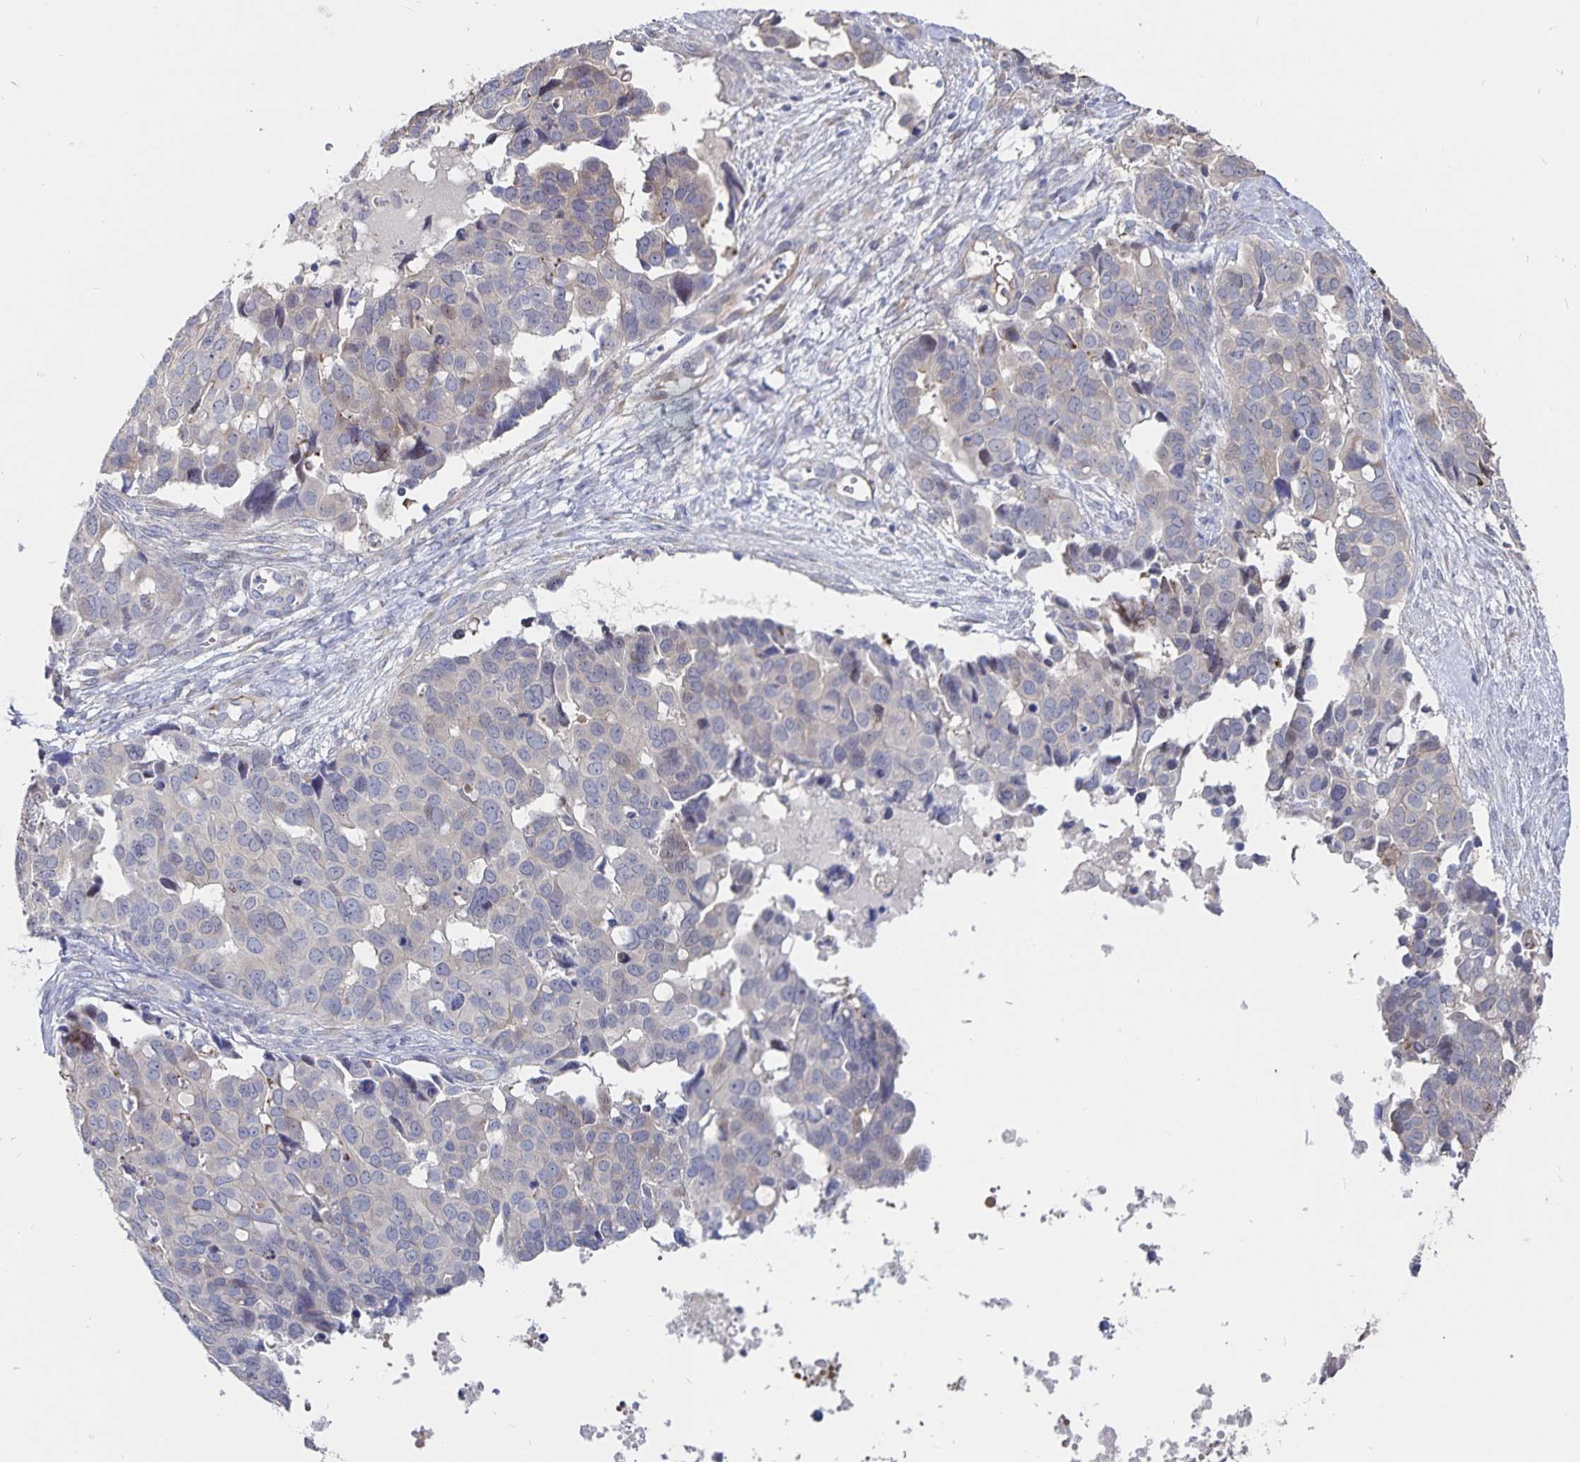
{"staining": {"intensity": "negative", "quantity": "none", "location": "none"}, "tissue": "ovarian cancer", "cell_type": "Tumor cells", "image_type": "cancer", "snomed": [{"axis": "morphology", "description": "Carcinoma, endometroid"}, {"axis": "topography", "description": "Ovary"}], "caption": "Immunohistochemistry image of human ovarian endometroid carcinoma stained for a protein (brown), which exhibits no expression in tumor cells.", "gene": "SSTR1", "patient": {"sex": "female", "age": 78}}